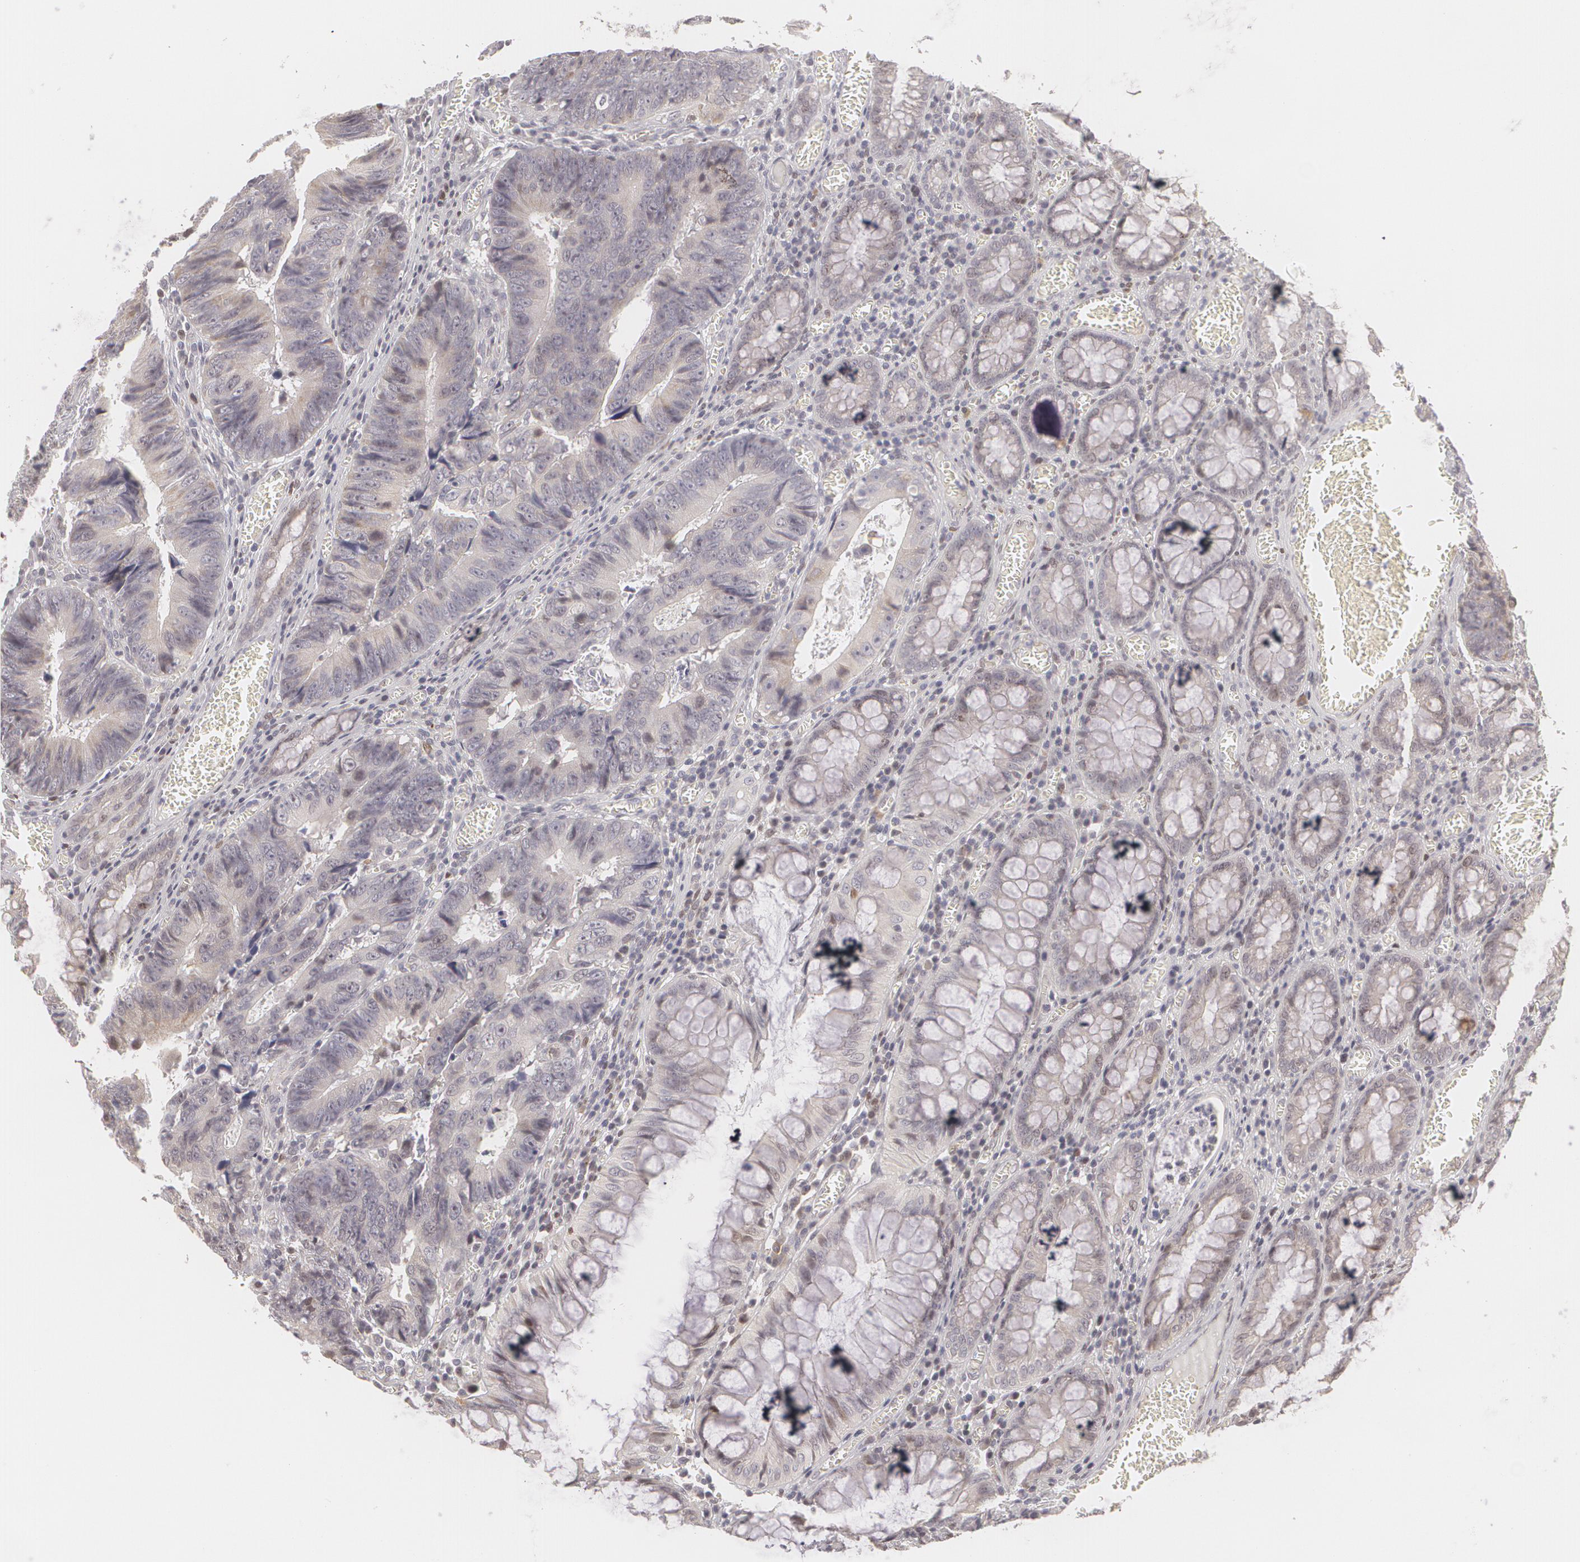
{"staining": {"intensity": "weak", "quantity": "<25%", "location": "cytoplasmic/membranous"}, "tissue": "colorectal cancer", "cell_type": "Tumor cells", "image_type": "cancer", "snomed": [{"axis": "morphology", "description": "Adenocarcinoma, NOS"}, {"axis": "topography", "description": "Rectum"}], "caption": "The immunohistochemistry (IHC) image has no significant staining in tumor cells of colorectal adenocarcinoma tissue.", "gene": "ZBTB16", "patient": {"sex": "female", "age": 98}}